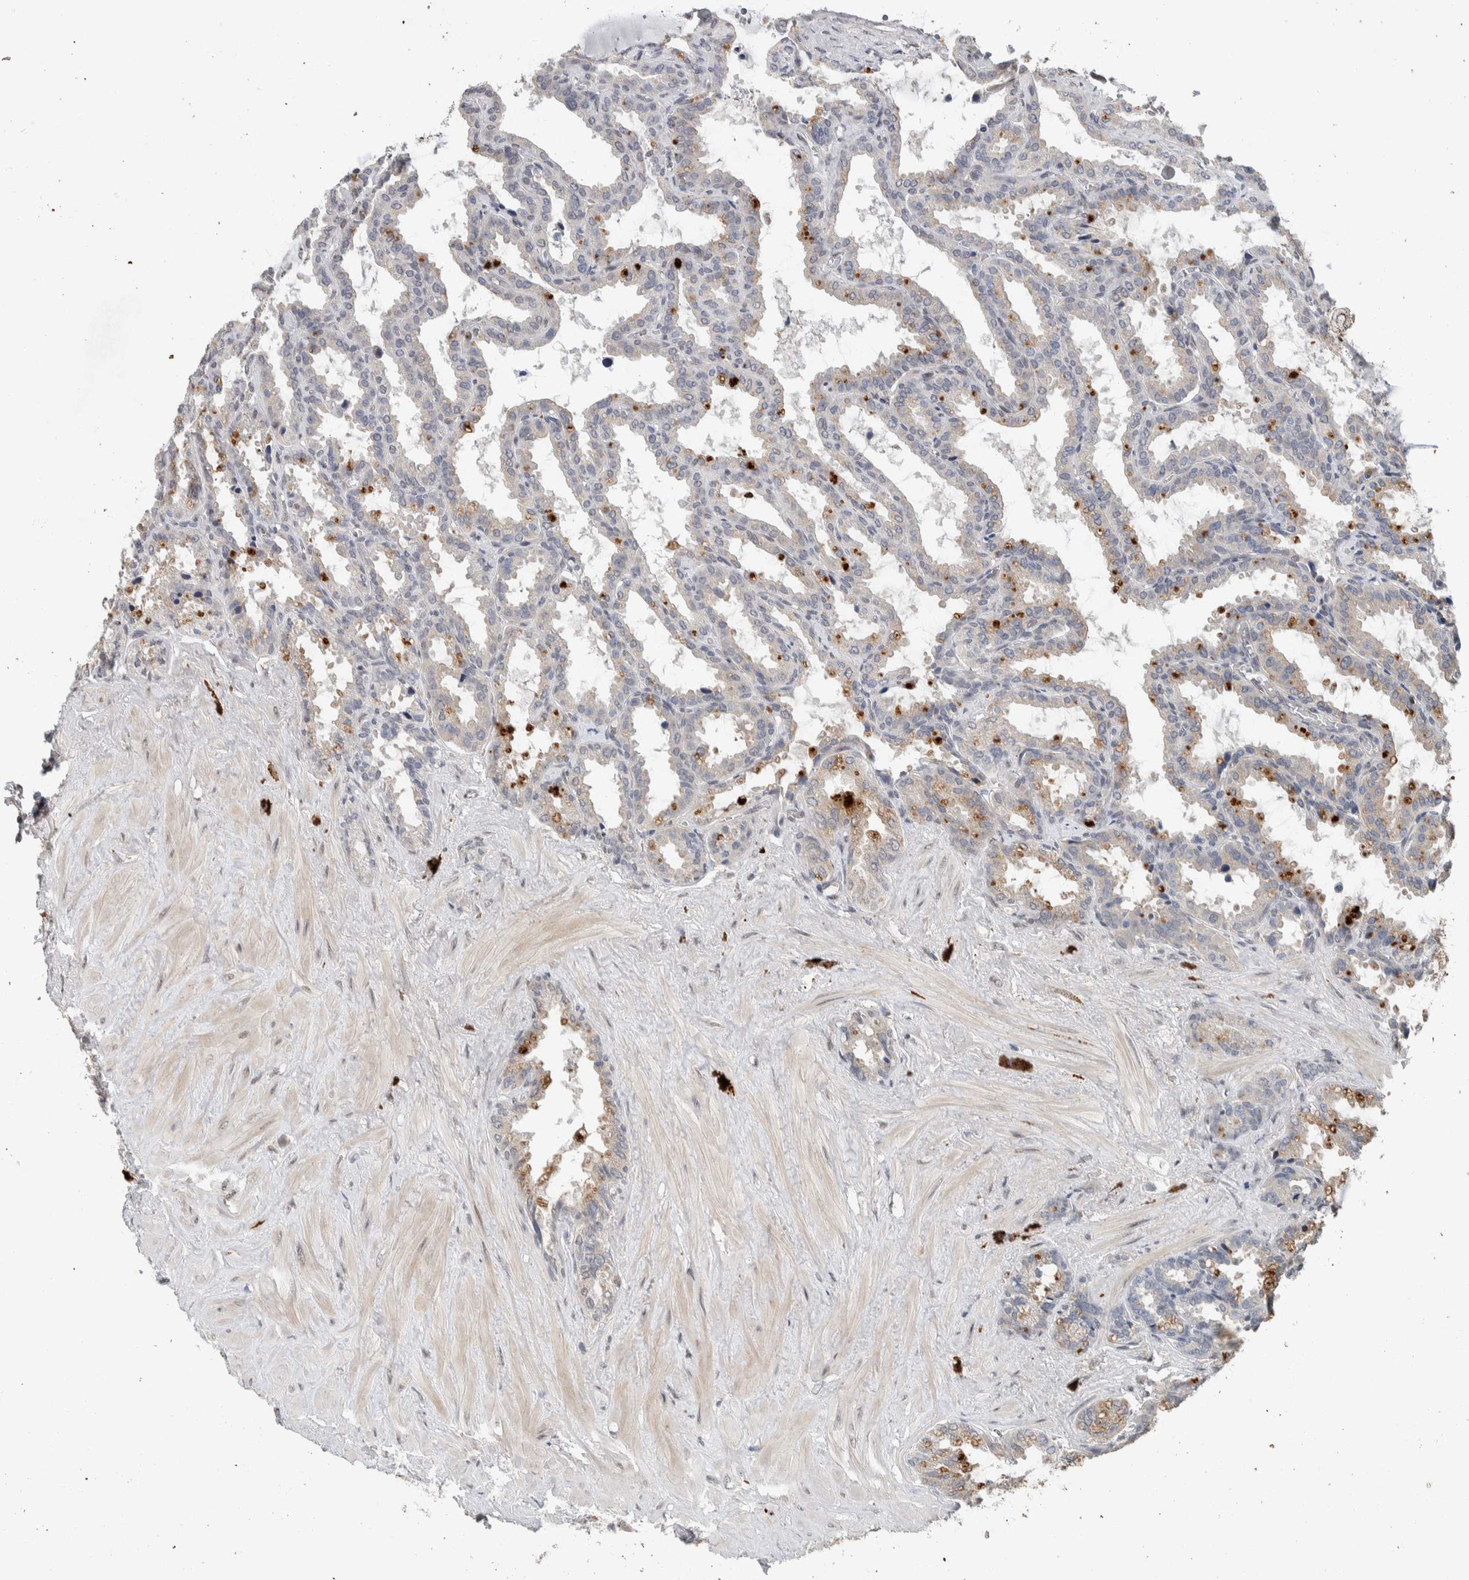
{"staining": {"intensity": "weak", "quantity": "25%-75%", "location": "cytoplasmic/membranous"}, "tissue": "seminal vesicle", "cell_type": "Glandular cells", "image_type": "normal", "snomed": [{"axis": "morphology", "description": "Normal tissue, NOS"}, {"axis": "topography", "description": "Seminal veicle"}], "caption": "Glandular cells demonstrate low levels of weak cytoplasmic/membranous positivity in about 25%-75% of cells in benign seminal vesicle. (DAB (3,3'-diaminobenzidine) IHC, brown staining for protein, blue staining for nuclei).", "gene": "CYSRT1", "patient": {"sex": "male", "age": 46}}